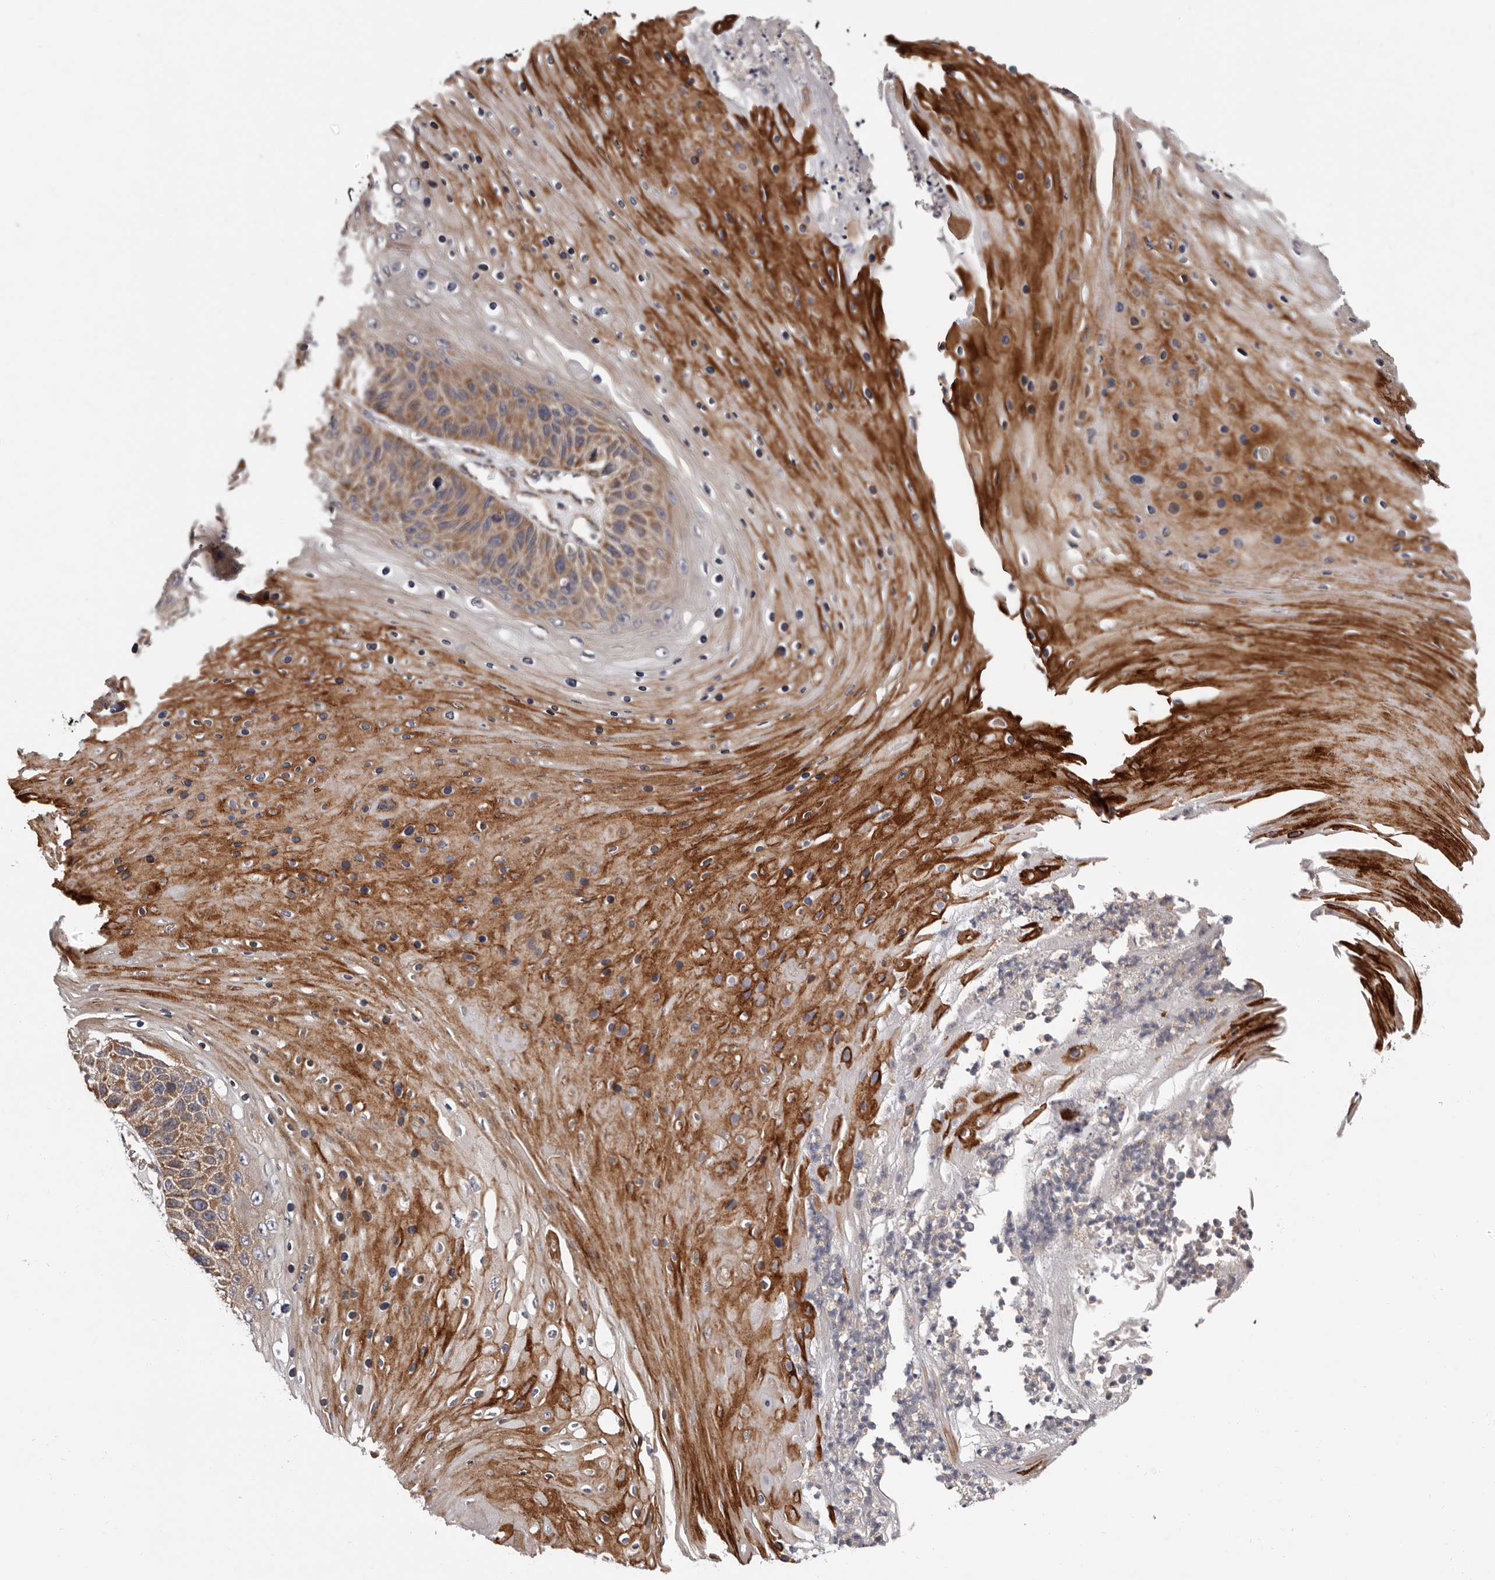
{"staining": {"intensity": "moderate", "quantity": ">75%", "location": "cytoplasmic/membranous"}, "tissue": "skin cancer", "cell_type": "Tumor cells", "image_type": "cancer", "snomed": [{"axis": "morphology", "description": "Squamous cell carcinoma, NOS"}, {"axis": "topography", "description": "Skin"}], "caption": "Brown immunohistochemical staining in skin cancer demonstrates moderate cytoplasmic/membranous staining in approximately >75% of tumor cells.", "gene": "VPS37A", "patient": {"sex": "female", "age": 88}}